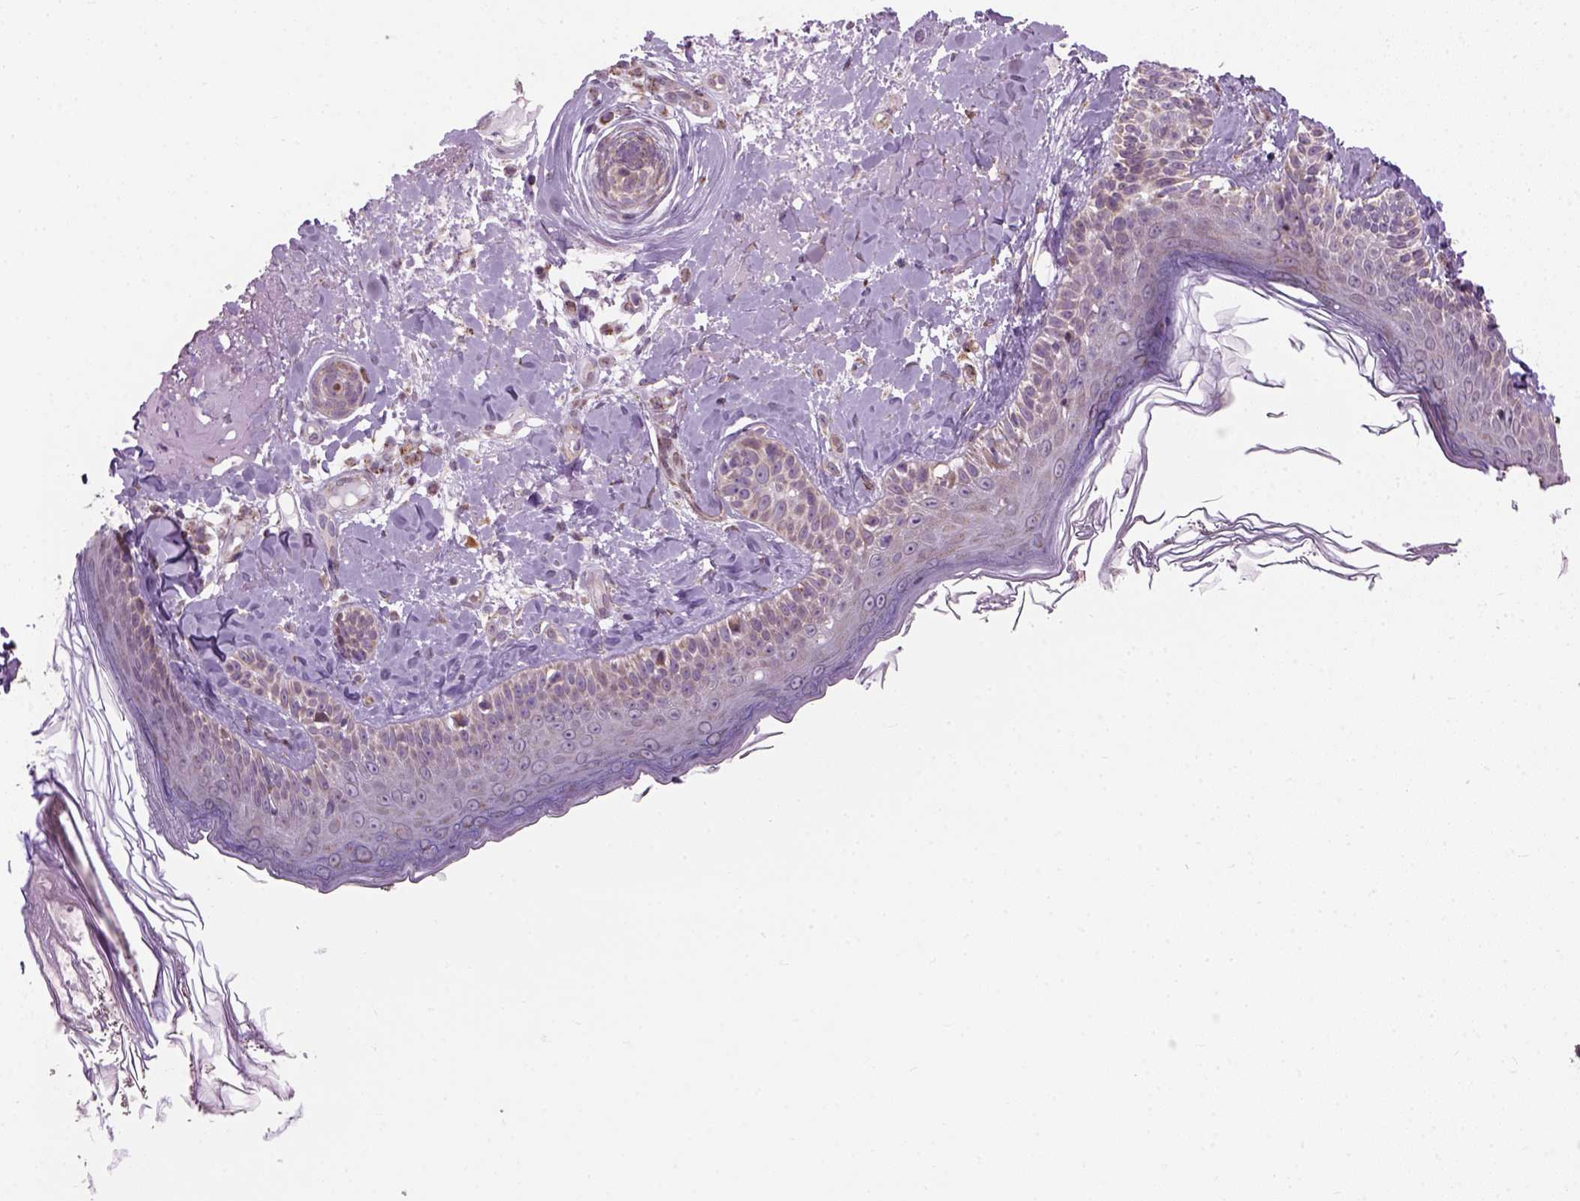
{"staining": {"intensity": "weak", "quantity": ">75%", "location": "cytoplasmic/membranous"}, "tissue": "skin", "cell_type": "Fibroblasts", "image_type": "normal", "snomed": [{"axis": "morphology", "description": "Normal tissue, NOS"}, {"axis": "topography", "description": "Skin"}], "caption": "Weak cytoplasmic/membranous staining for a protein is identified in approximately >75% of fibroblasts of unremarkable skin using IHC.", "gene": "XK", "patient": {"sex": "male", "age": 73}}